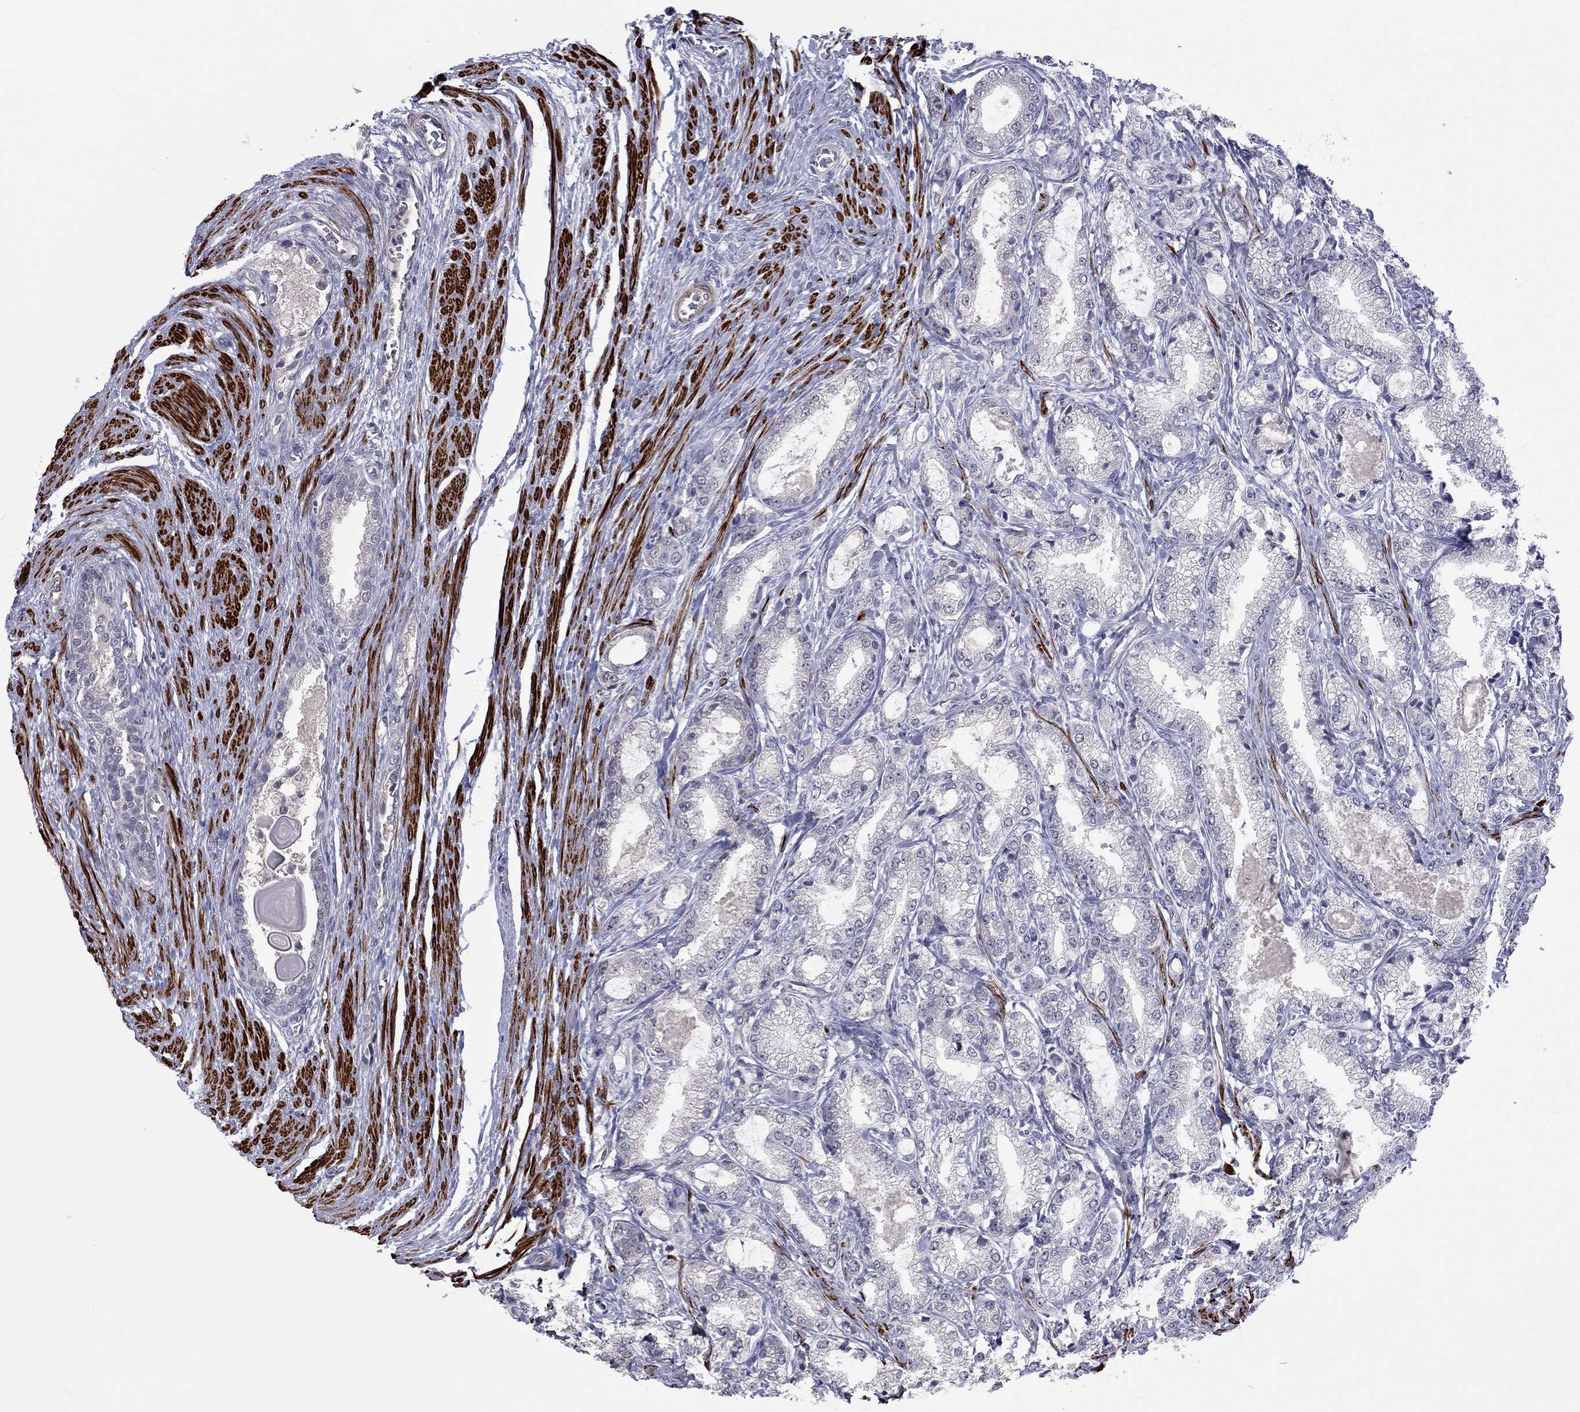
{"staining": {"intensity": "negative", "quantity": "none", "location": "none"}, "tissue": "prostate cancer", "cell_type": "Tumor cells", "image_type": "cancer", "snomed": [{"axis": "morphology", "description": "Adenocarcinoma, NOS"}, {"axis": "topography", "description": "Prostate and seminal vesicle, NOS"}, {"axis": "topography", "description": "Prostate"}], "caption": "This is an immunohistochemistry histopathology image of human adenocarcinoma (prostate). There is no positivity in tumor cells.", "gene": "IP6K3", "patient": {"sex": "male", "age": 62}}